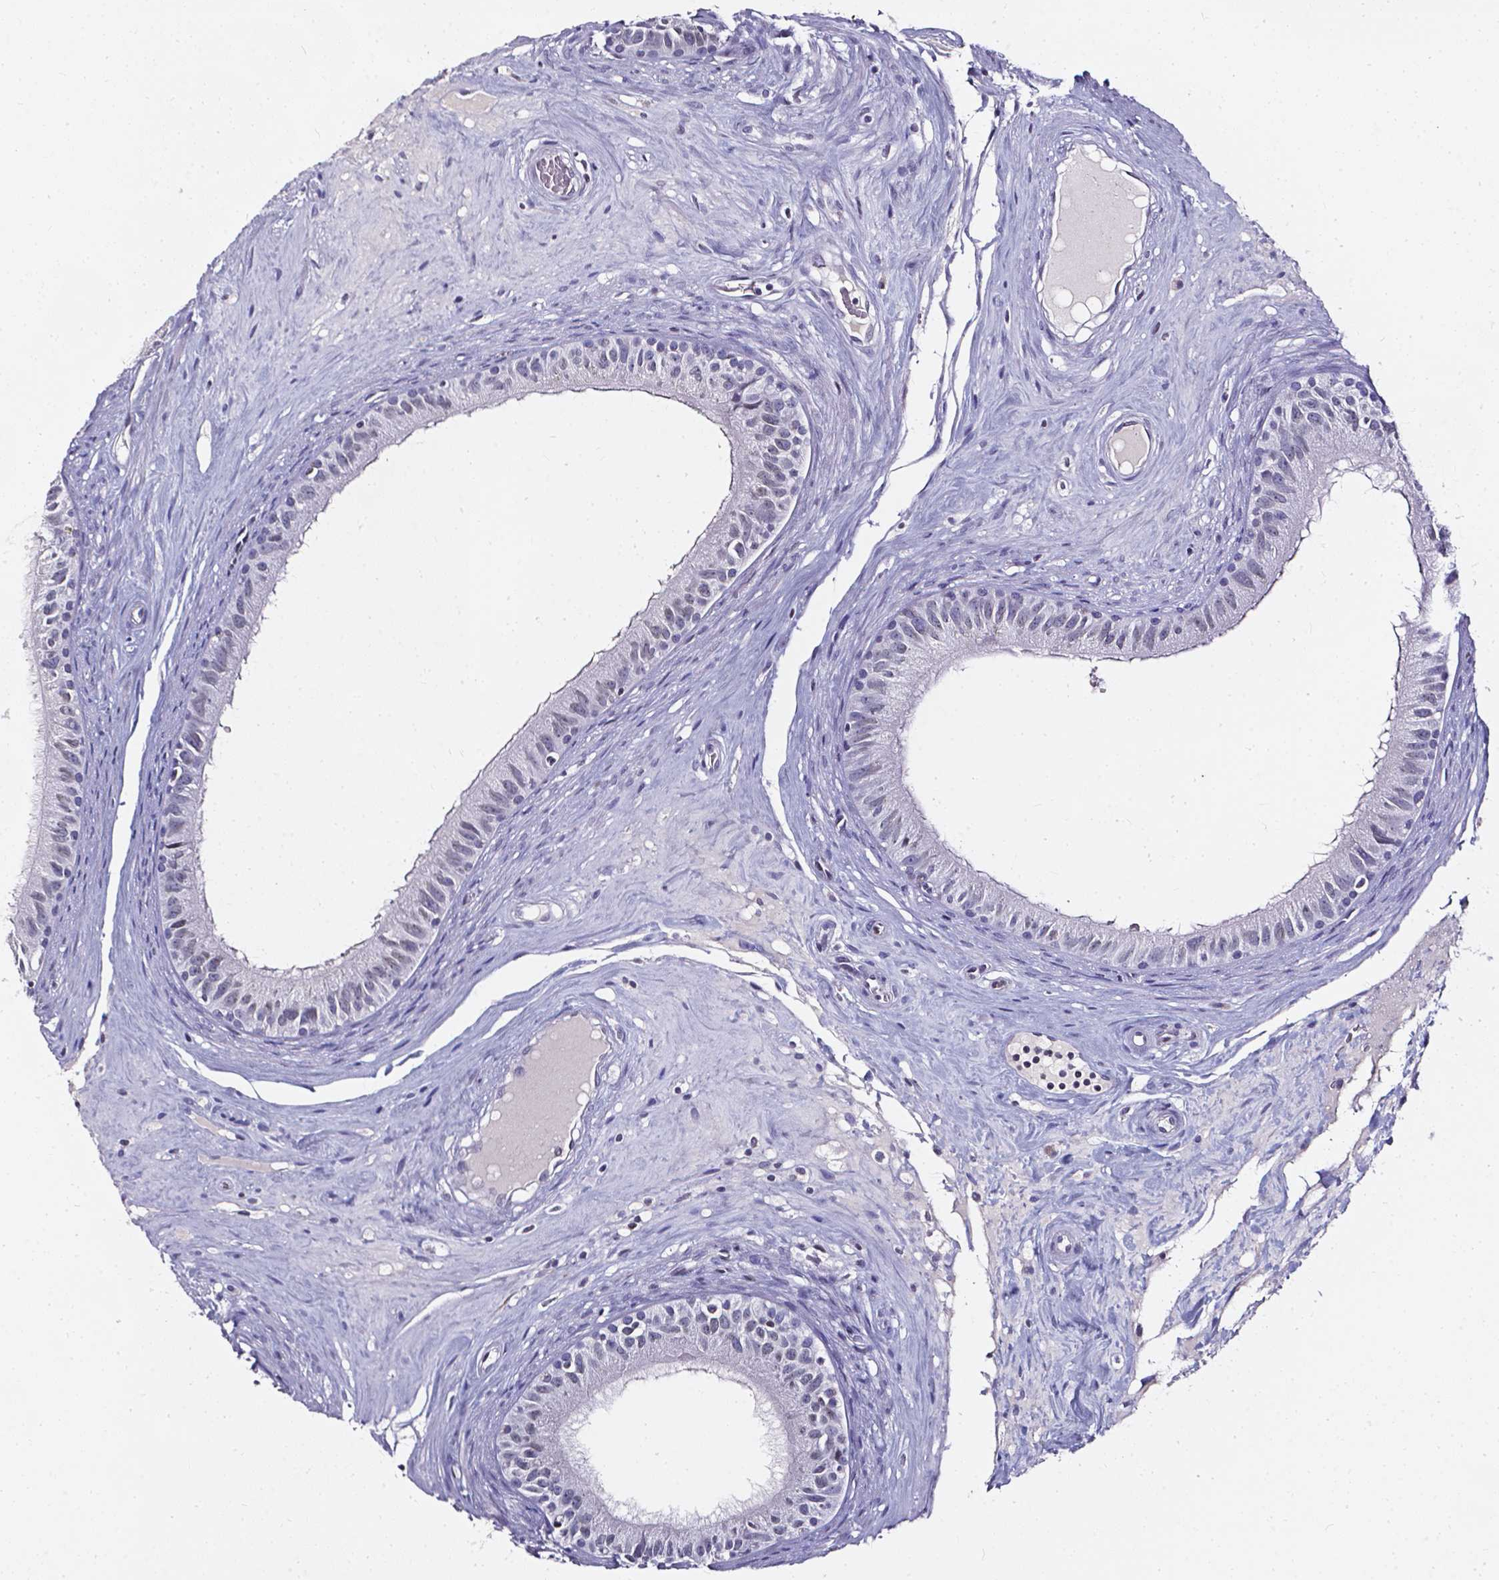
{"staining": {"intensity": "negative", "quantity": "none", "location": "none"}, "tissue": "epididymis", "cell_type": "Glandular cells", "image_type": "normal", "snomed": [{"axis": "morphology", "description": "Normal tissue, NOS"}, {"axis": "topography", "description": "Epididymis"}], "caption": "Histopathology image shows no protein expression in glandular cells of normal epididymis.", "gene": "AKR1B10", "patient": {"sex": "male", "age": 59}}